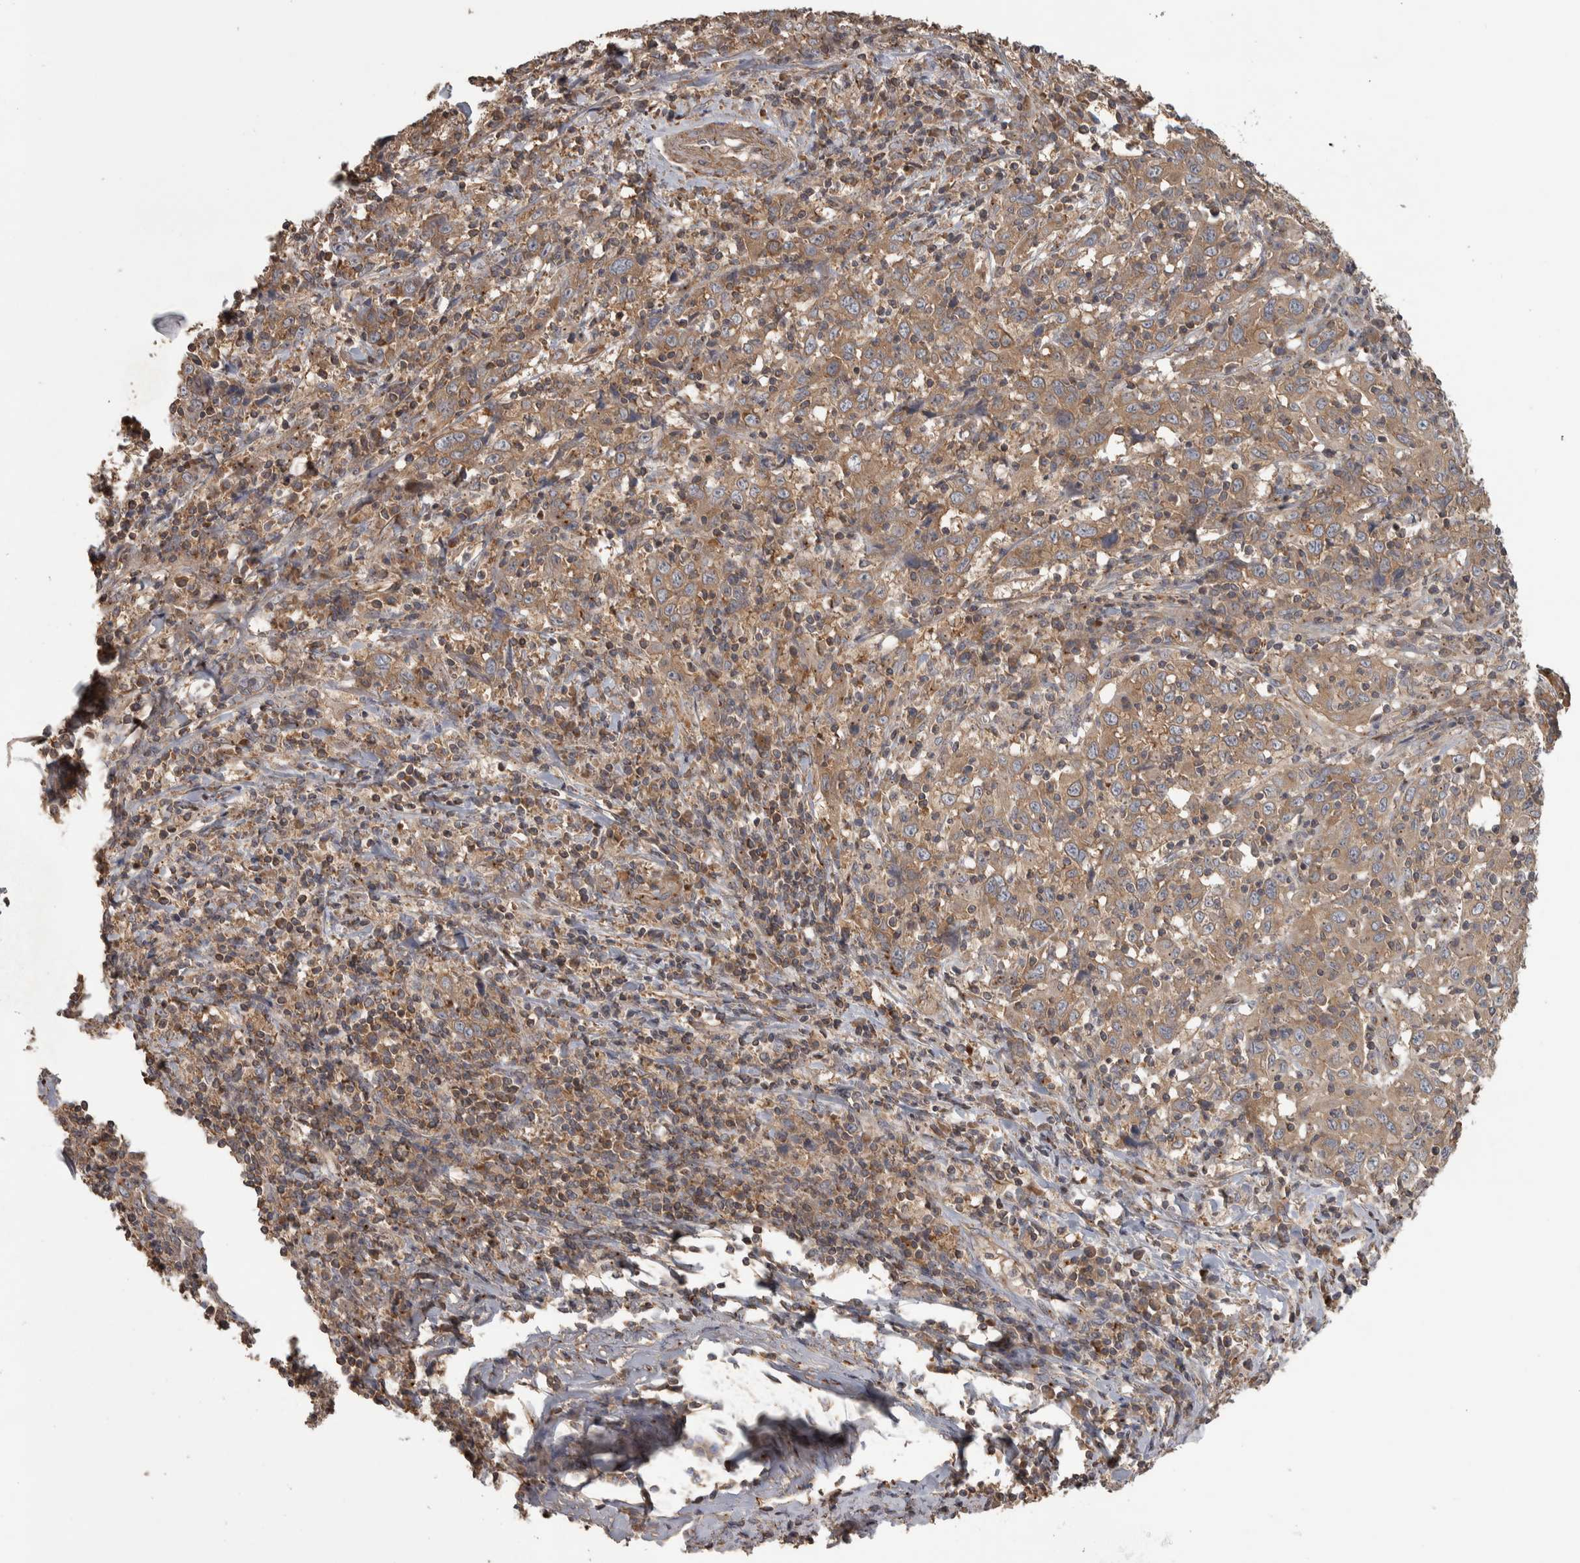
{"staining": {"intensity": "moderate", "quantity": ">75%", "location": "cytoplasmic/membranous"}, "tissue": "cervical cancer", "cell_type": "Tumor cells", "image_type": "cancer", "snomed": [{"axis": "morphology", "description": "Squamous cell carcinoma, NOS"}, {"axis": "topography", "description": "Cervix"}], "caption": "Protein expression analysis of squamous cell carcinoma (cervical) displays moderate cytoplasmic/membranous positivity in about >75% of tumor cells.", "gene": "IFRD1", "patient": {"sex": "female", "age": 46}}